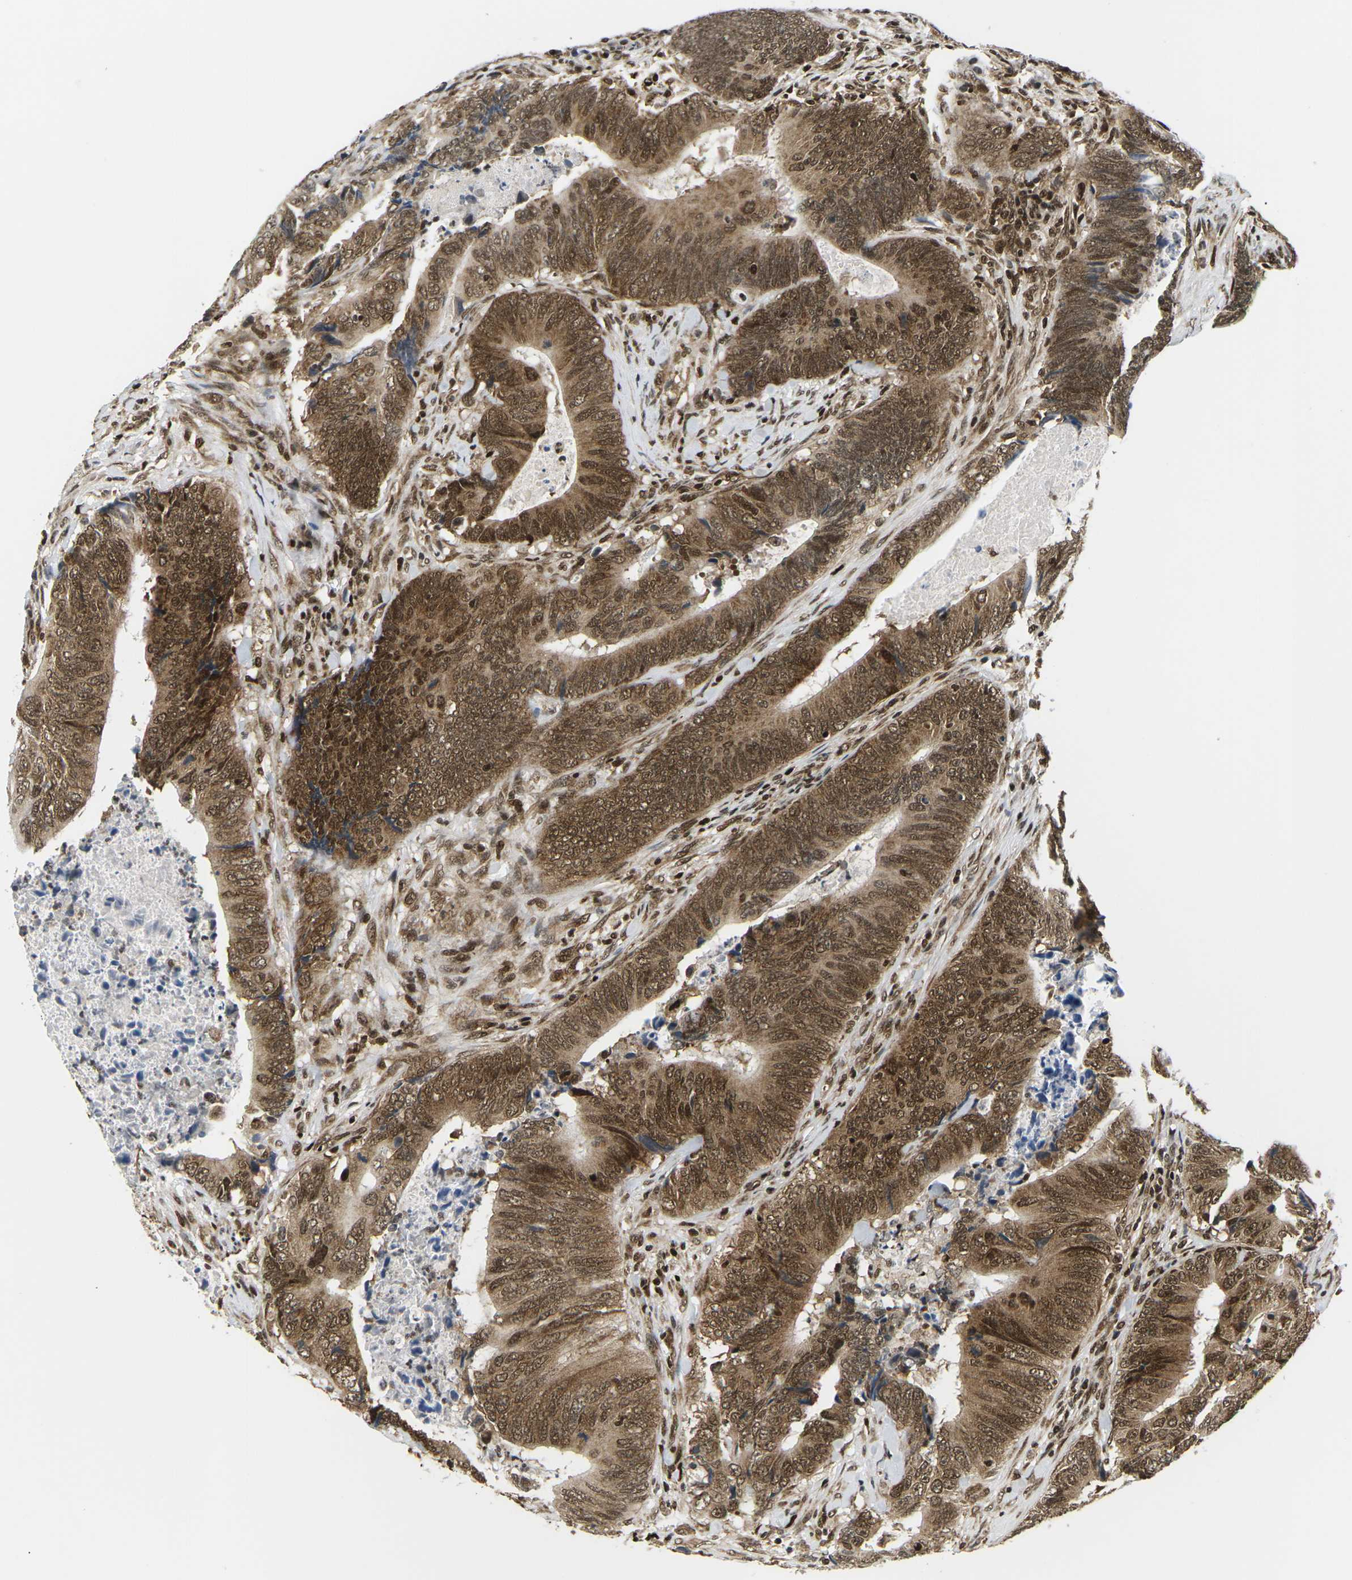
{"staining": {"intensity": "strong", "quantity": ">75%", "location": "cytoplasmic/membranous,nuclear"}, "tissue": "colorectal cancer", "cell_type": "Tumor cells", "image_type": "cancer", "snomed": [{"axis": "morphology", "description": "Normal tissue, NOS"}, {"axis": "morphology", "description": "Adenocarcinoma, NOS"}, {"axis": "topography", "description": "Colon"}], "caption": "Protein staining of colorectal cancer tissue displays strong cytoplasmic/membranous and nuclear positivity in about >75% of tumor cells. (brown staining indicates protein expression, while blue staining denotes nuclei).", "gene": "CELF1", "patient": {"sex": "male", "age": 56}}